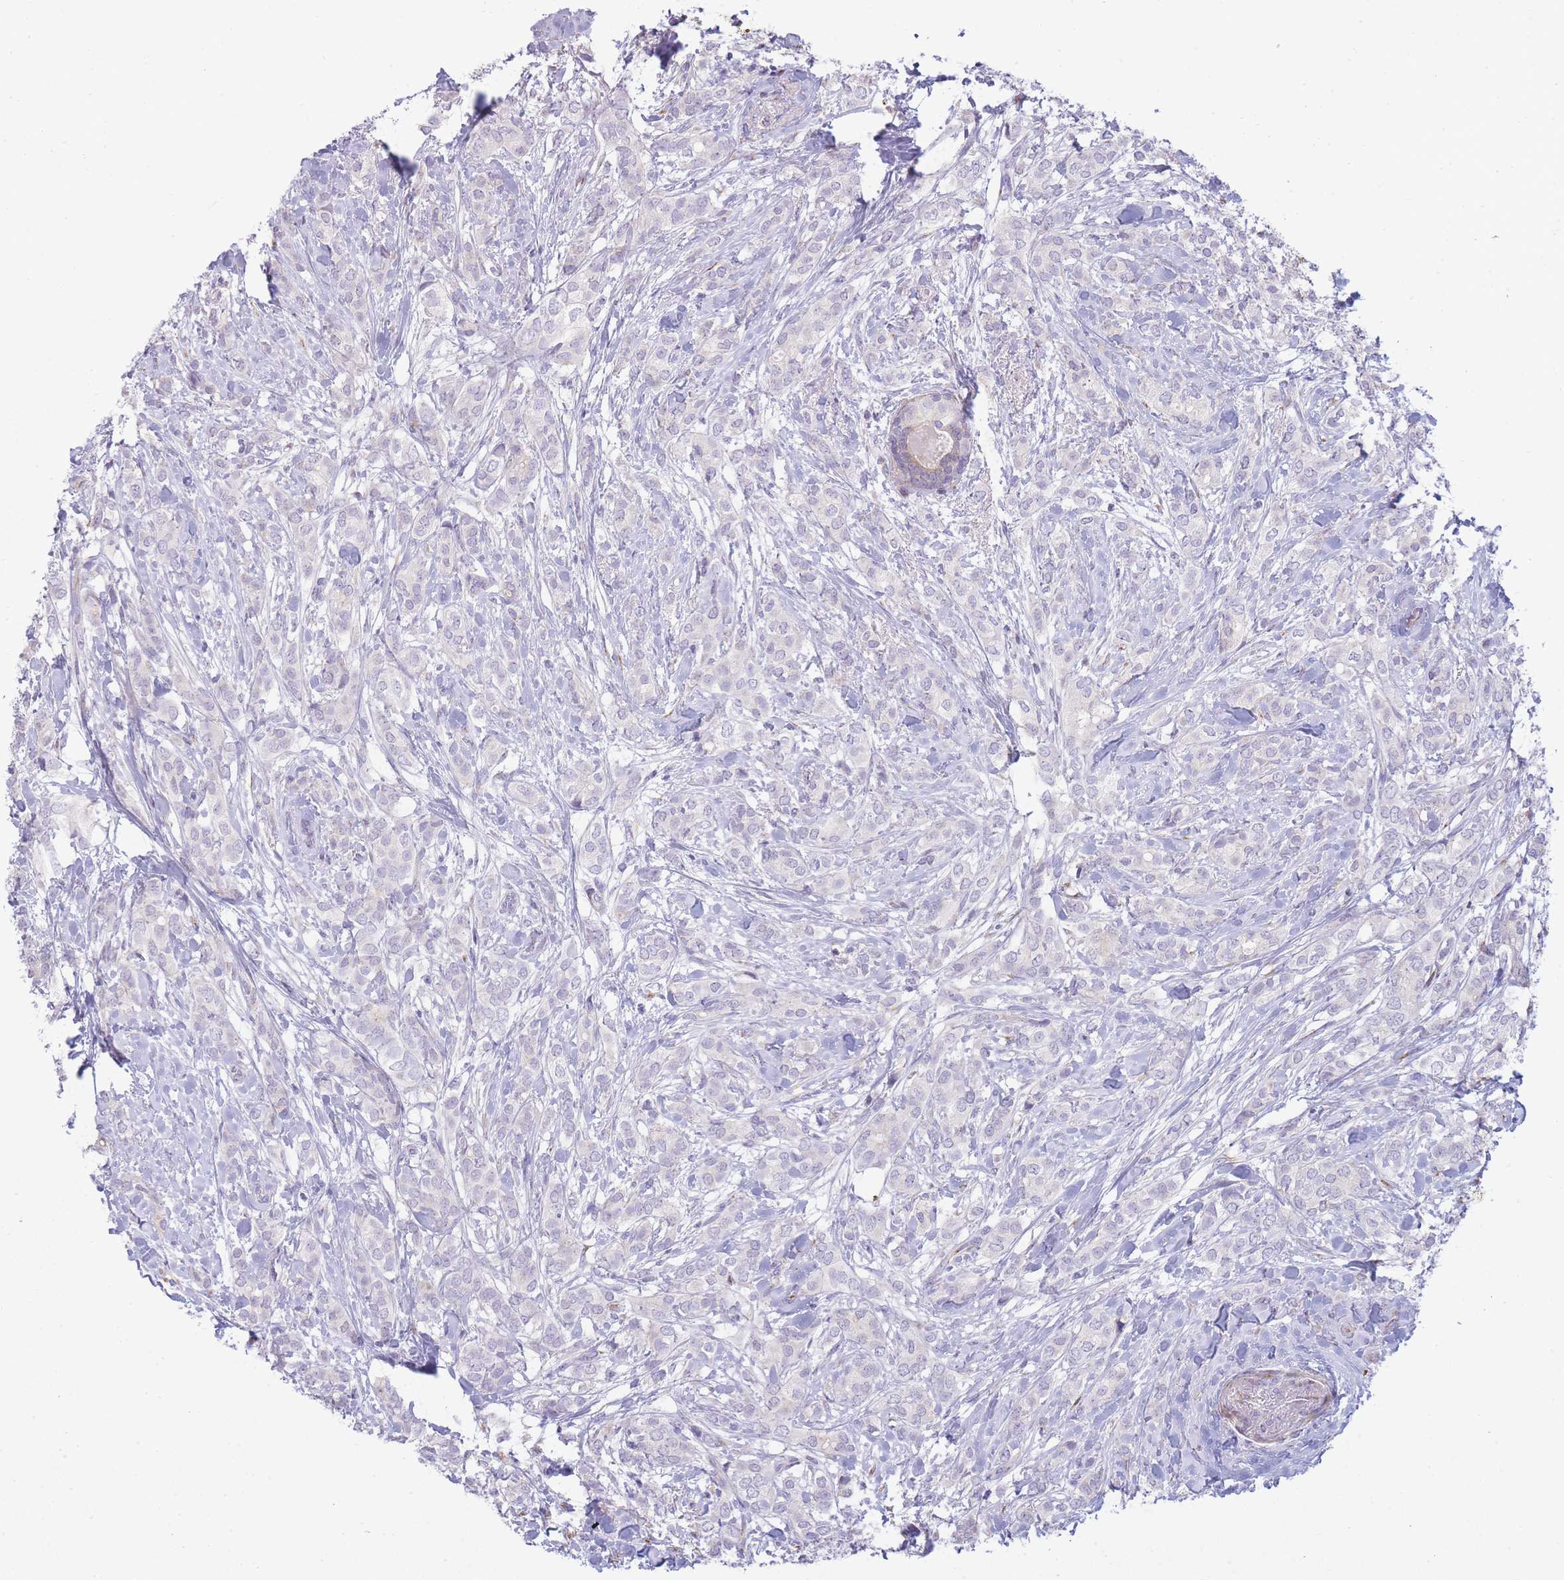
{"staining": {"intensity": "negative", "quantity": "none", "location": "none"}, "tissue": "breast cancer", "cell_type": "Tumor cells", "image_type": "cancer", "snomed": [{"axis": "morphology", "description": "Duct carcinoma"}, {"axis": "topography", "description": "Breast"}], "caption": "Breast cancer was stained to show a protein in brown. There is no significant staining in tumor cells.", "gene": "PPP3R2", "patient": {"sex": "female", "age": 73}}